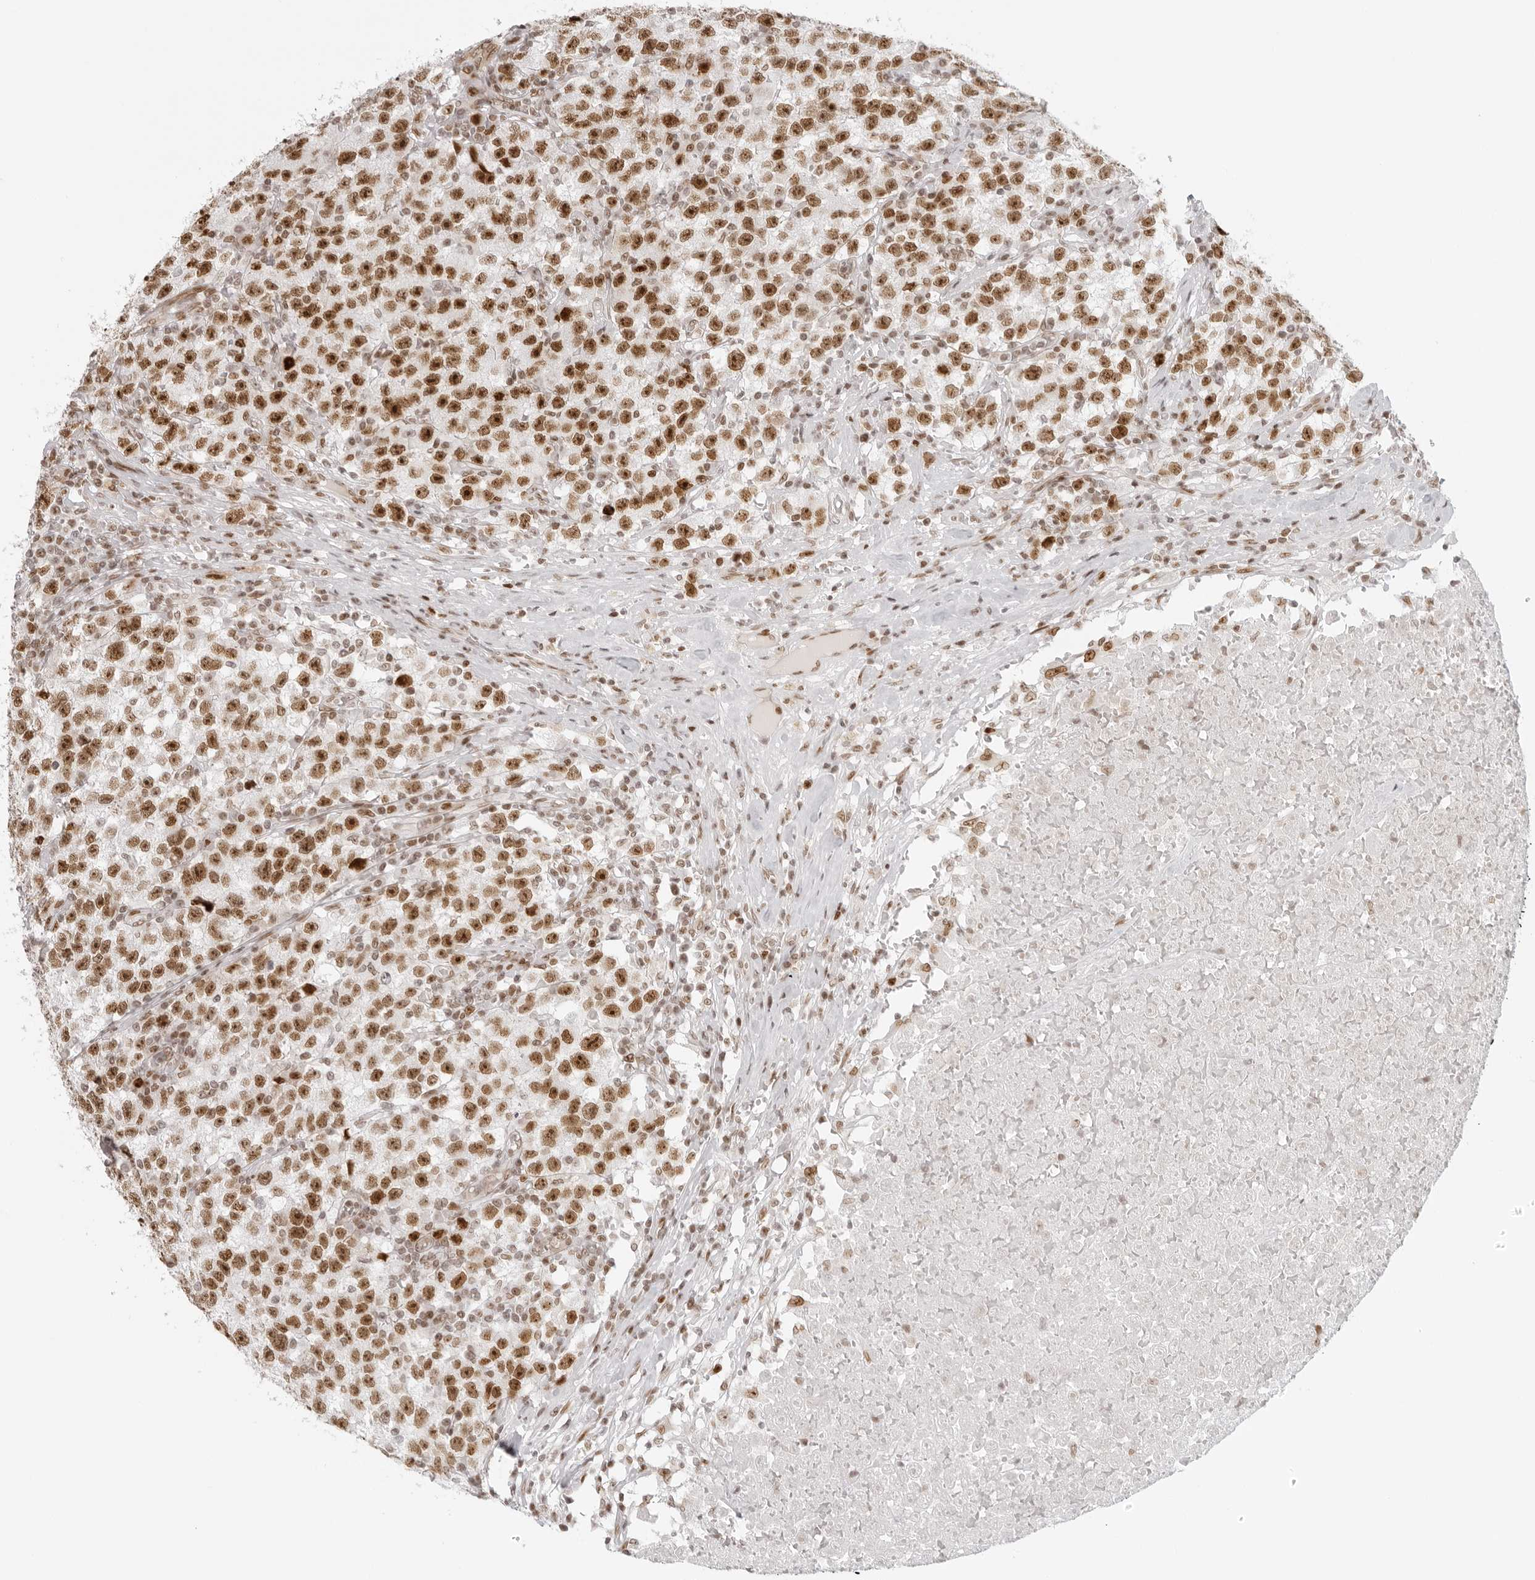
{"staining": {"intensity": "moderate", "quantity": ">75%", "location": "nuclear"}, "tissue": "testis cancer", "cell_type": "Tumor cells", "image_type": "cancer", "snomed": [{"axis": "morphology", "description": "Seminoma, NOS"}, {"axis": "topography", "description": "Testis"}], "caption": "Protein expression analysis of testis cancer reveals moderate nuclear positivity in about >75% of tumor cells. The protein of interest is shown in brown color, while the nuclei are stained blue.", "gene": "RCC1", "patient": {"sex": "male", "age": 22}}